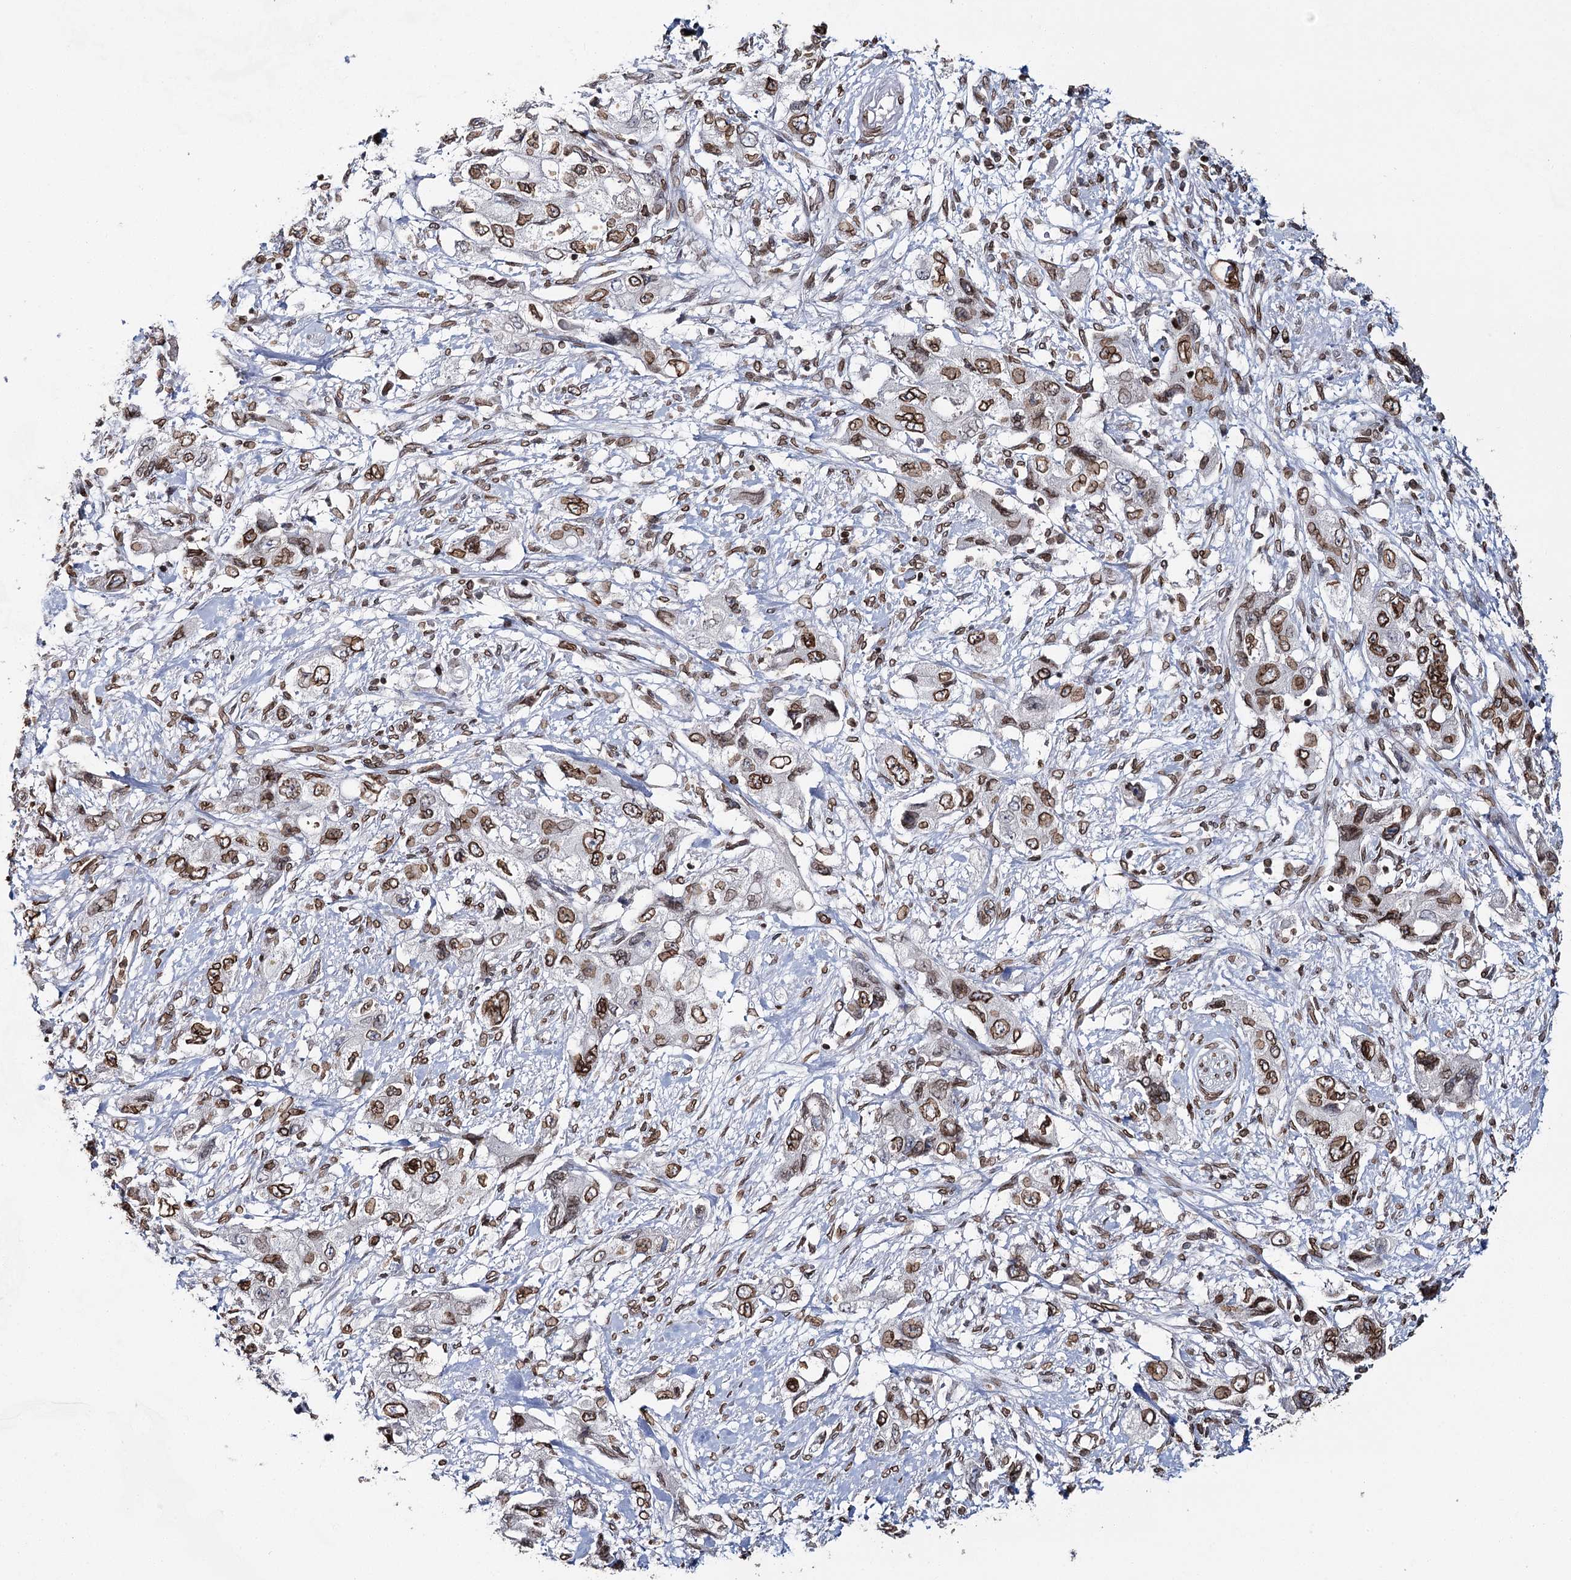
{"staining": {"intensity": "strong", "quantity": ">75%", "location": "cytoplasmic/membranous,nuclear"}, "tissue": "pancreatic cancer", "cell_type": "Tumor cells", "image_type": "cancer", "snomed": [{"axis": "morphology", "description": "Adenocarcinoma, NOS"}, {"axis": "topography", "description": "Pancreas"}], "caption": "A histopathology image of pancreatic cancer (adenocarcinoma) stained for a protein demonstrates strong cytoplasmic/membranous and nuclear brown staining in tumor cells.", "gene": "KIAA0930", "patient": {"sex": "female", "age": 73}}